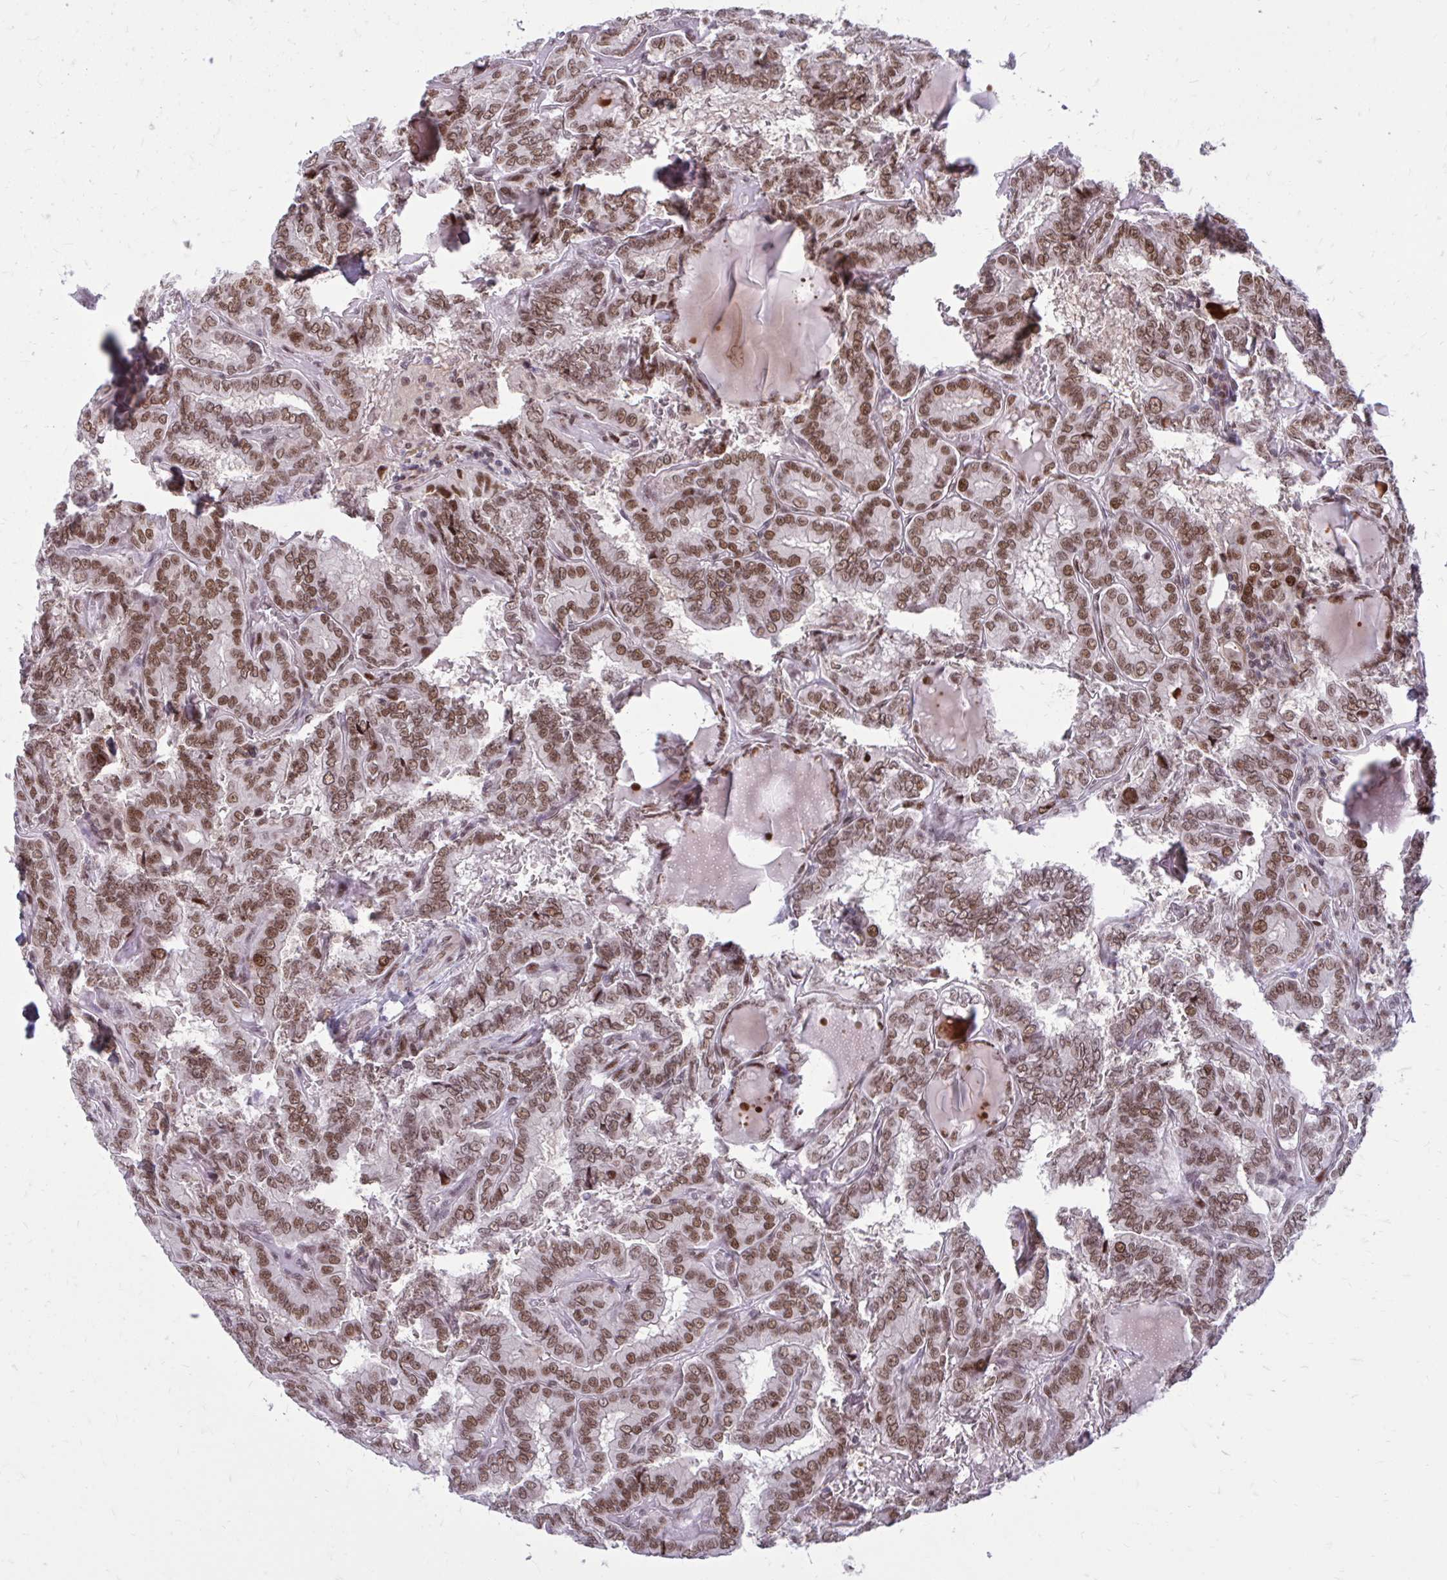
{"staining": {"intensity": "moderate", "quantity": ">75%", "location": "nuclear"}, "tissue": "thyroid cancer", "cell_type": "Tumor cells", "image_type": "cancer", "snomed": [{"axis": "morphology", "description": "Papillary adenocarcinoma, NOS"}, {"axis": "topography", "description": "Thyroid gland"}], "caption": "Human thyroid cancer stained with a protein marker shows moderate staining in tumor cells.", "gene": "PSME4", "patient": {"sex": "female", "age": 46}}